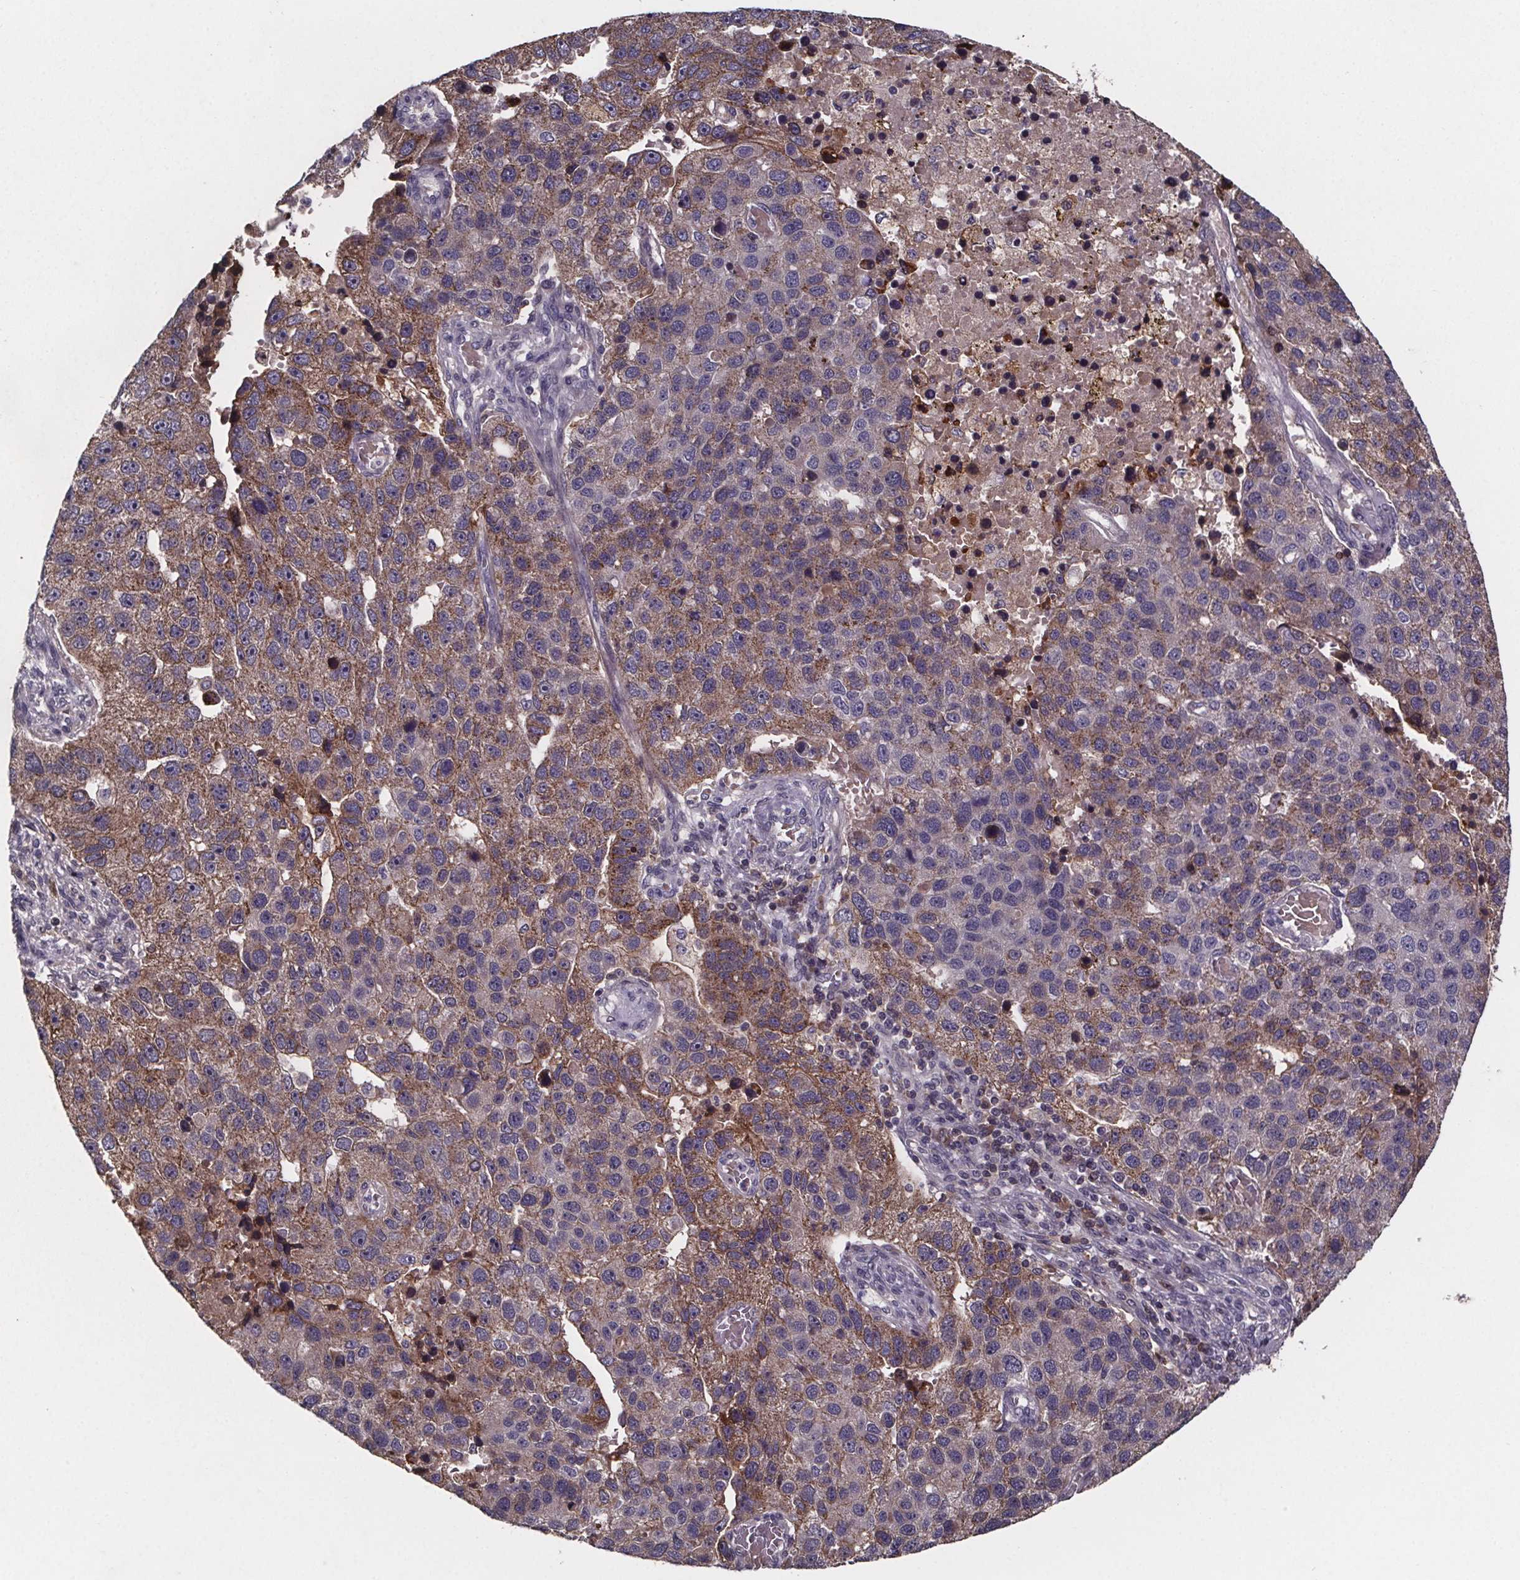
{"staining": {"intensity": "moderate", "quantity": "25%-75%", "location": "cytoplasmic/membranous"}, "tissue": "pancreatic cancer", "cell_type": "Tumor cells", "image_type": "cancer", "snomed": [{"axis": "morphology", "description": "Adenocarcinoma, NOS"}, {"axis": "topography", "description": "Pancreas"}], "caption": "Adenocarcinoma (pancreatic) stained for a protein (brown) exhibits moderate cytoplasmic/membranous positive staining in about 25%-75% of tumor cells.", "gene": "FASTKD3", "patient": {"sex": "female", "age": 61}}